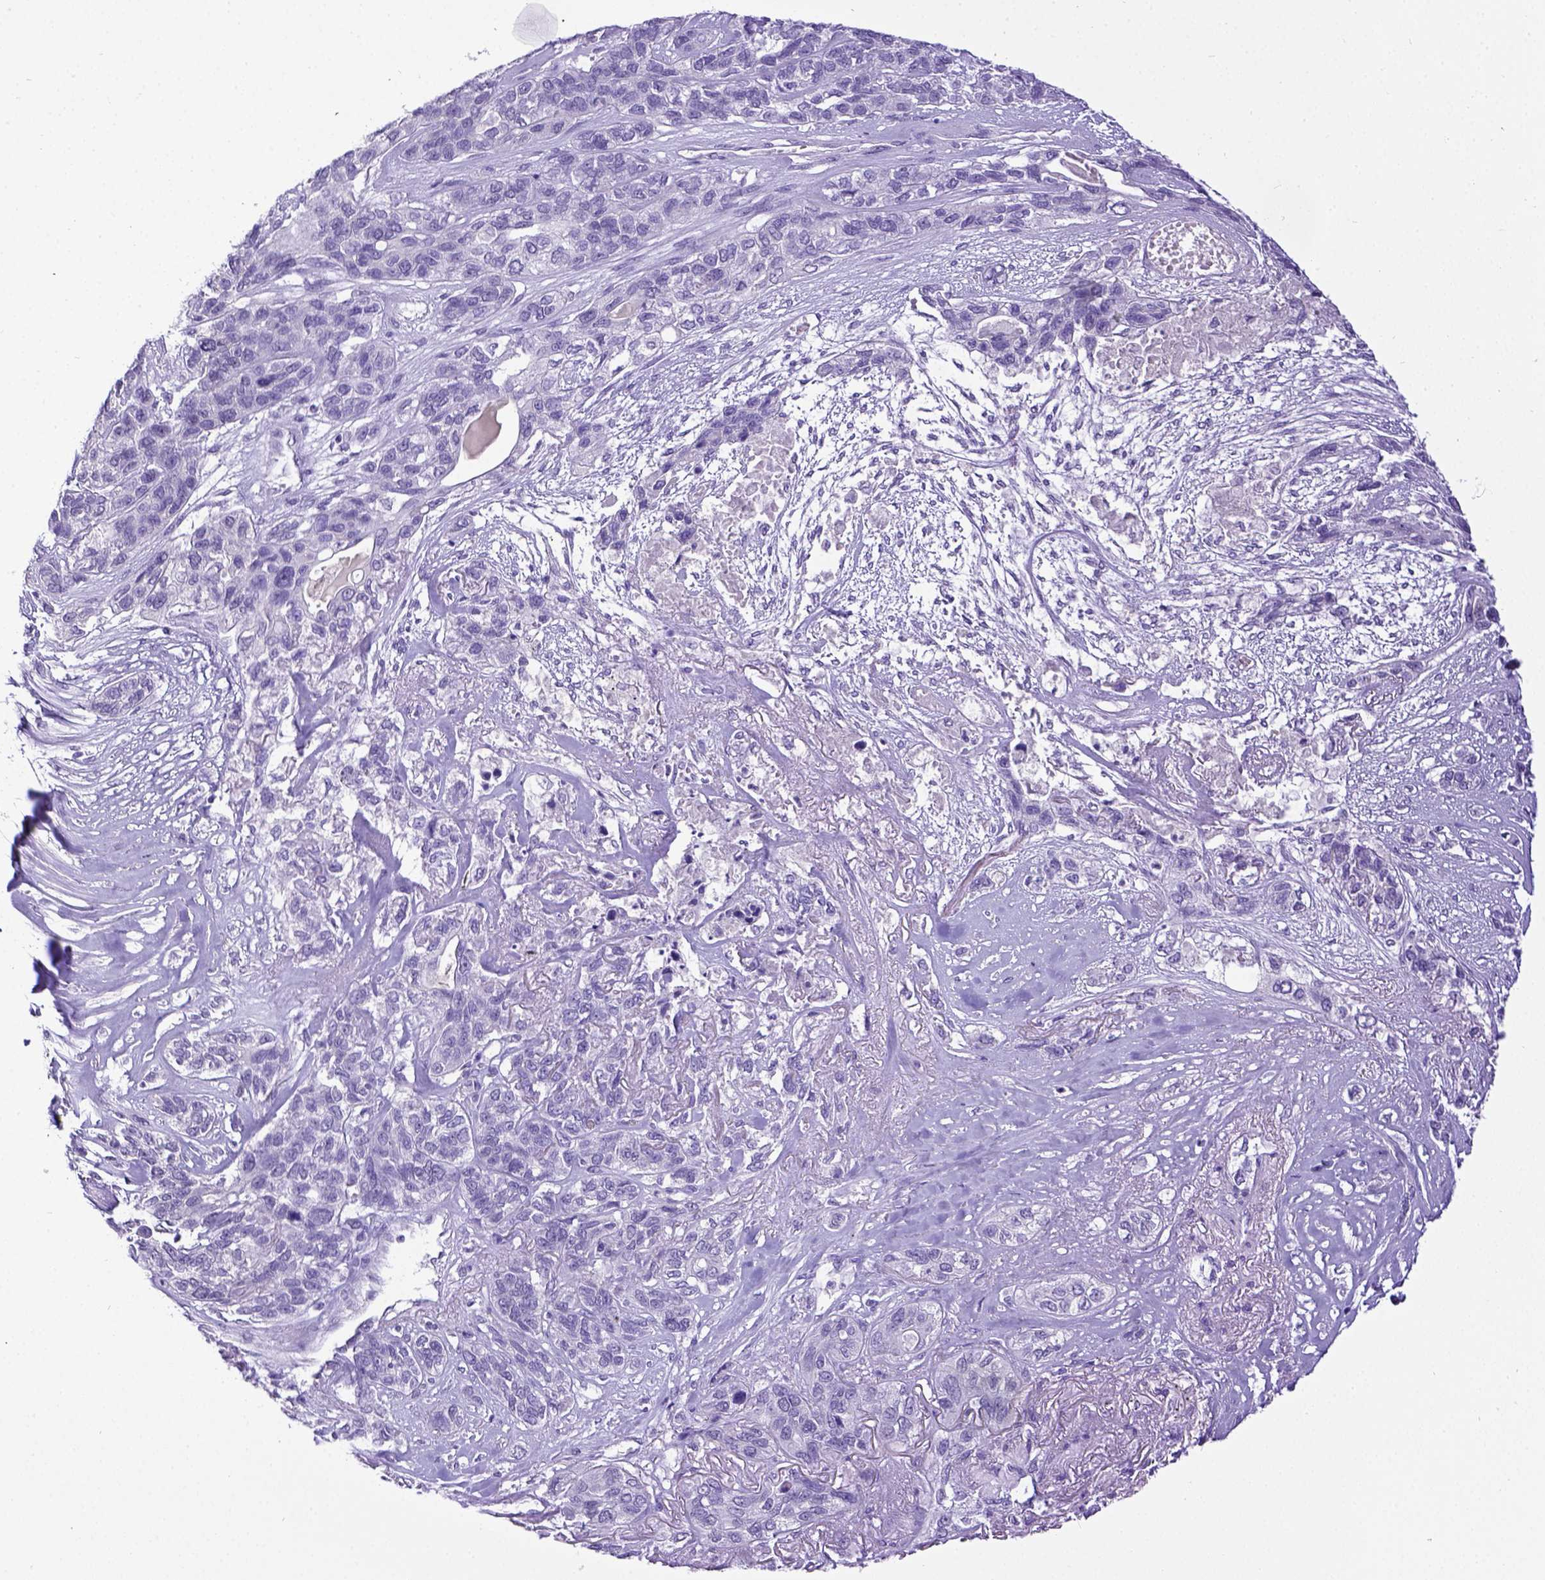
{"staining": {"intensity": "negative", "quantity": "none", "location": "none"}, "tissue": "lung cancer", "cell_type": "Tumor cells", "image_type": "cancer", "snomed": [{"axis": "morphology", "description": "Squamous cell carcinoma, NOS"}, {"axis": "topography", "description": "Lung"}], "caption": "An IHC histopathology image of lung cancer (squamous cell carcinoma) is shown. There is no staining in tumor cells of lung cancer (squamous cell carcinoma).", "gene": "ESR1", "patient": {"sex": "female", "age": 70}}